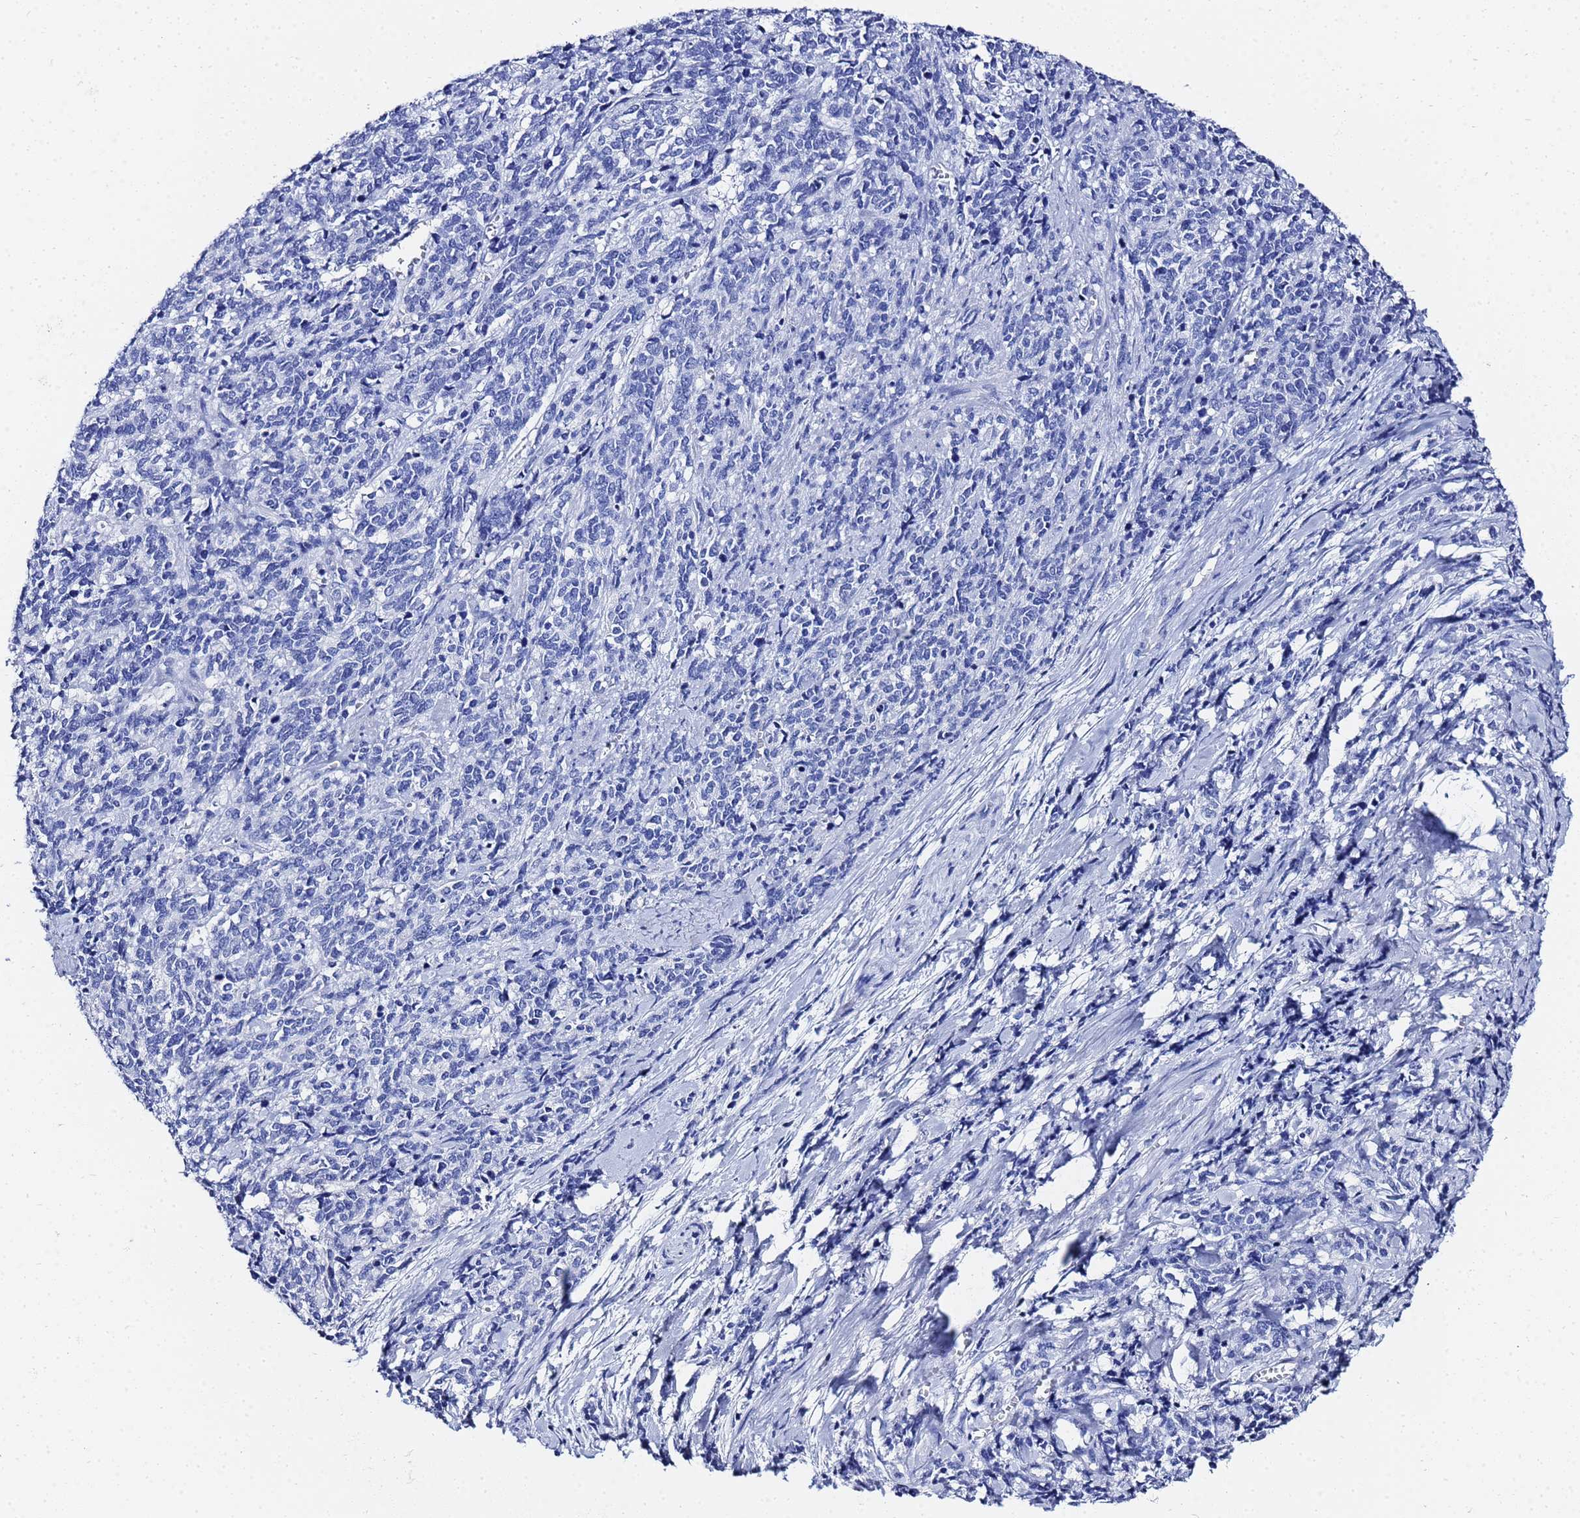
{"staining": {"intensity": "negative", "quantity": "none", "location": "none"}, "tissue": "cervical cancer", "cell_type": "Tumor cells", "image_type": "cancer", "snomed": [{"axis": "morphology", "description": "Squamous cell carcinoma, NOS"}, {"axis": "topography", "description": "Cervix"}], "caption": "Cervical cancer (squamous cell carcinoma) stained for a protein using IHC displays no staining tumor cells.", "gene": "GGT1", "patient": {"sex": "female", "age": 60}}